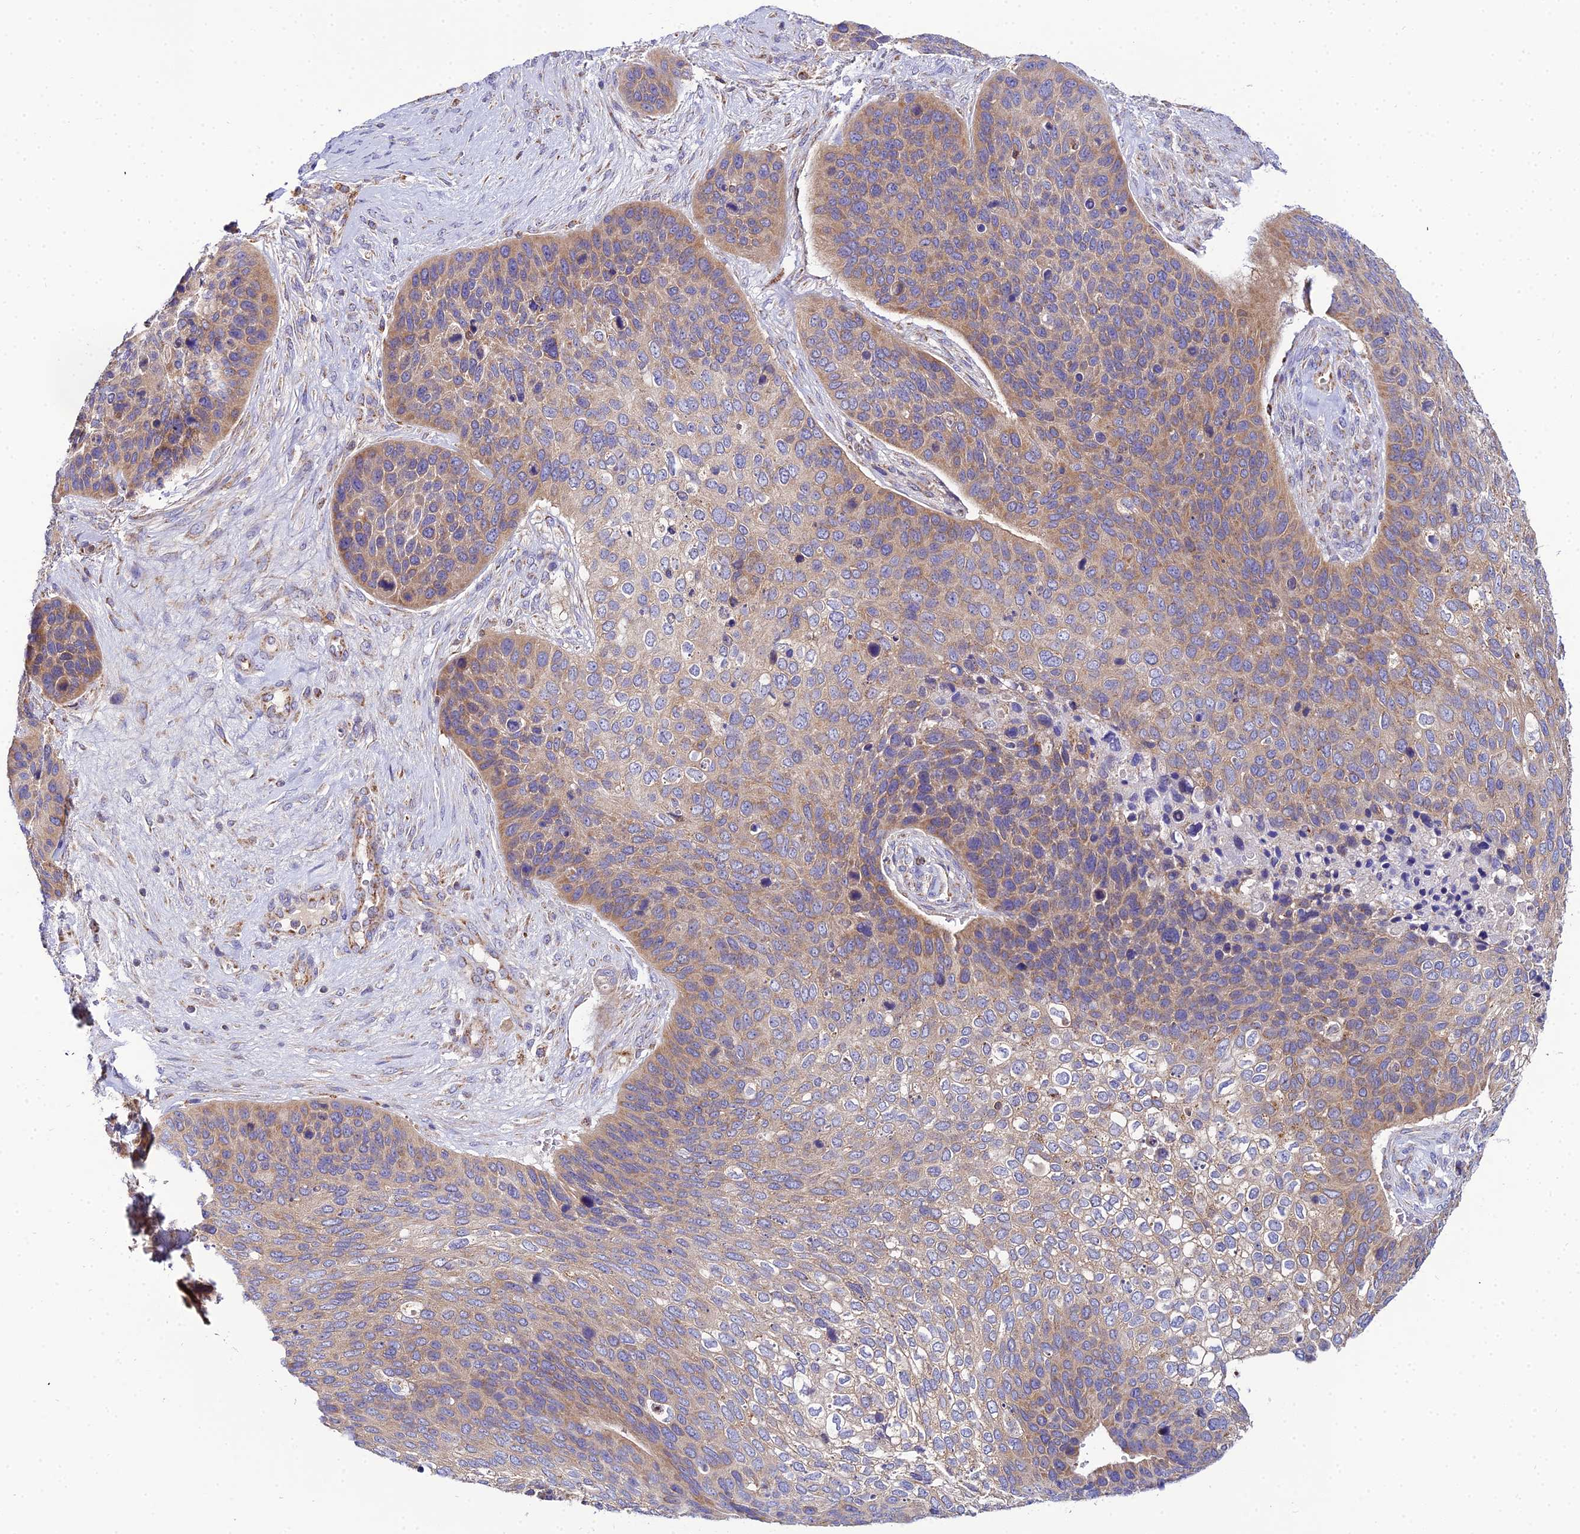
{"staining": {"intensity": "moderate", "quantity": "25%-75%", "location": "cytoplasmic/membranous"}, "tissue": "skin cancer", "cell_type": "Tumor cells", "image_type": "cancer", "snomed": [{"axis": "morphology", "description": "Basal cell carcinoma"}, {"axis": "topography", "description": "Skin"}], "caption": "Protein staining exhibits moderate cytoplasmic/membranous positivity in approximately 25%-75% of tumor cells in skin cancer.", "gene": "NIPSNAP3A", "patient": {"sex": "female", "age": 74}}